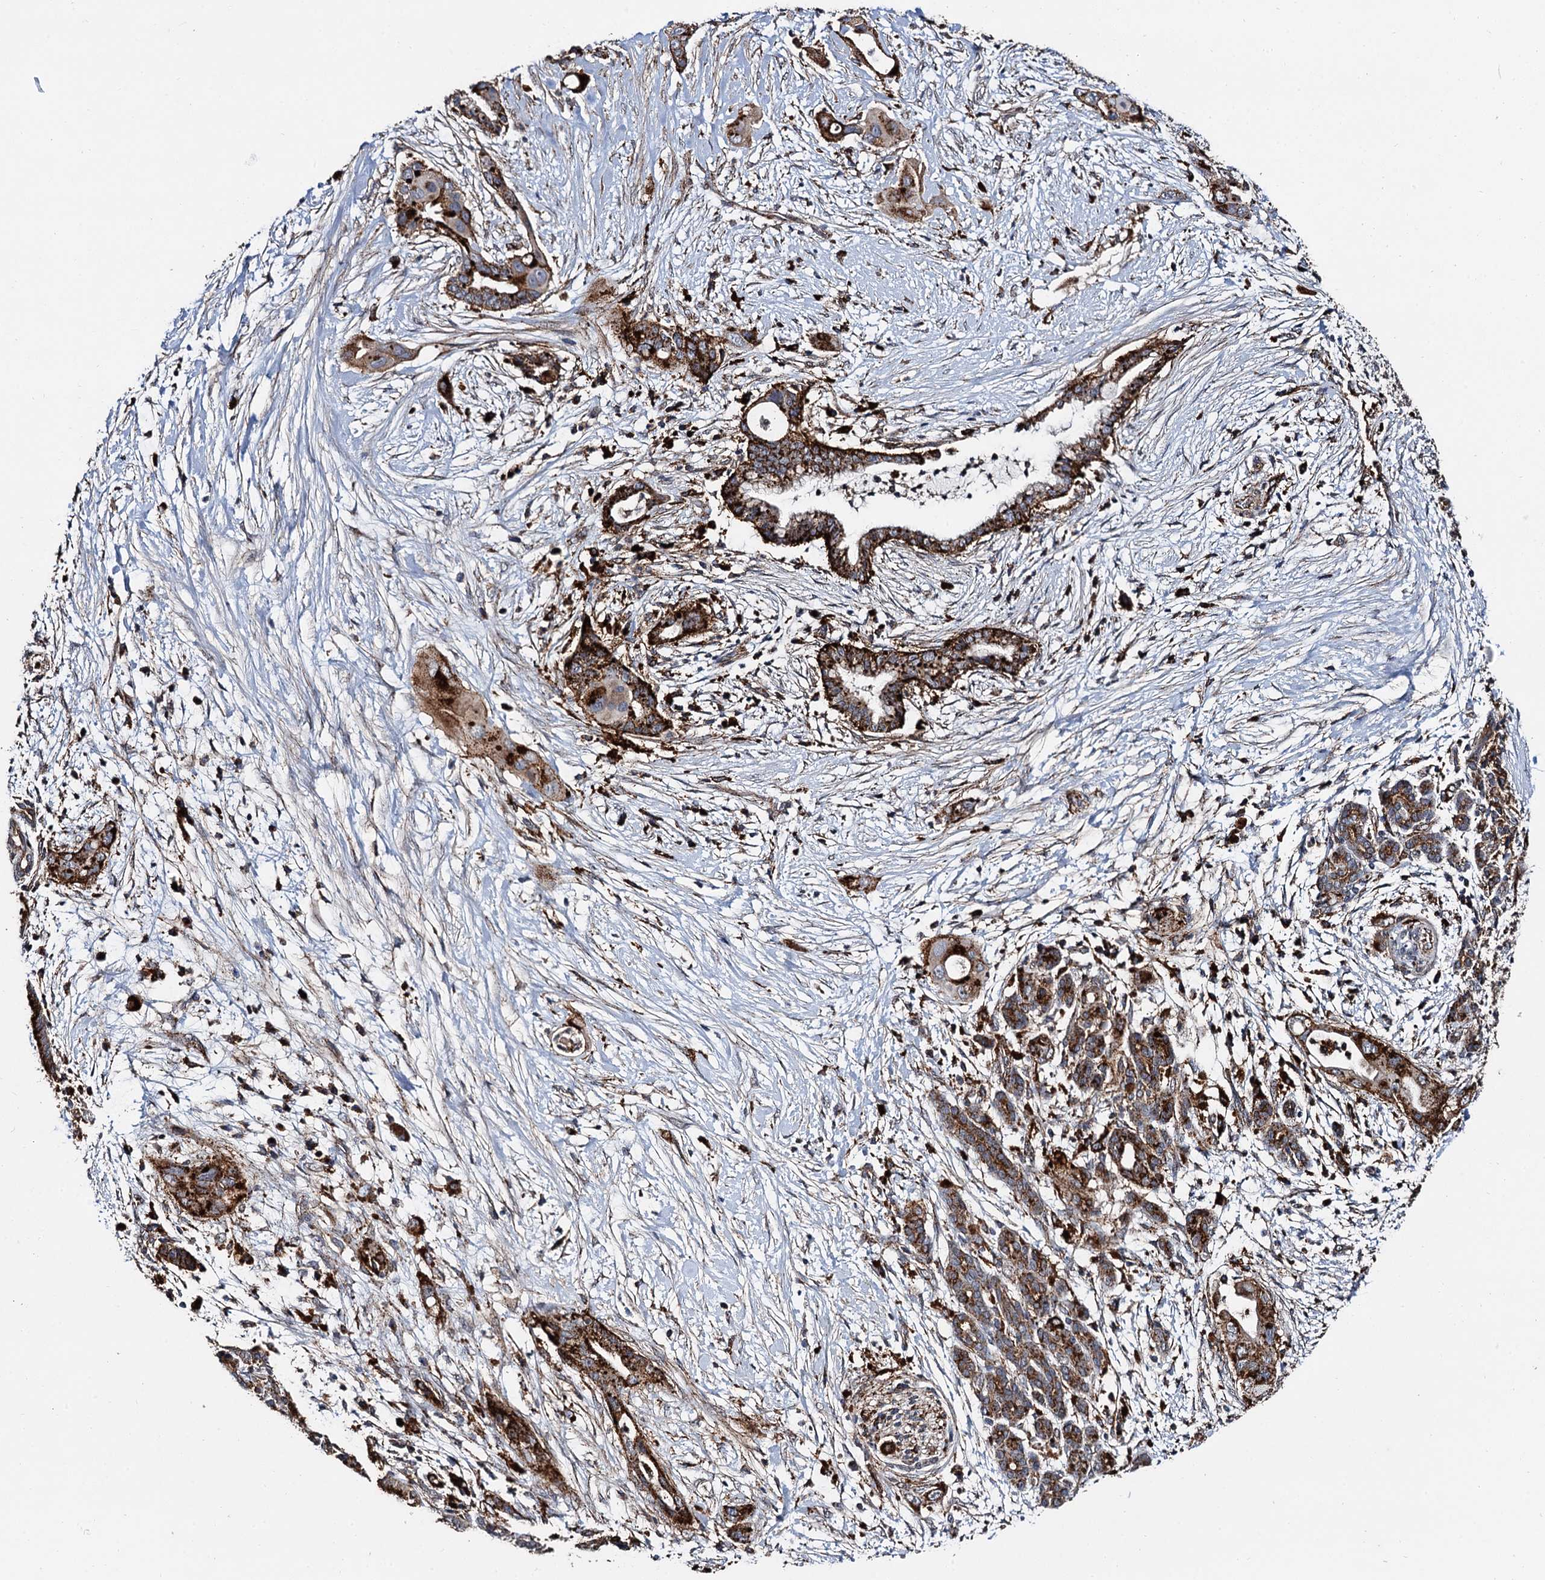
{"staining": {"intensity": "strong", "quantity": ">75%", "location": "cytoplasmic/membranous"}, "tissue": "pancreatic cancer", "cell_type": "Tumor cells", "image_type": "cancer", "snomed": [{"axis": "morphology", "description": "Adenocarcinoma, NOS"}, {"axis": "topography", "description": "Pancreas"}], "caption": "Tumor cells demonstrate high levels of strong cytoplasmic/membranous positivity in about >75% of cells in pancreatic cancer (adenocarcinoma). (DAB (3,3'-diaminobenzidine) = brown stain, brightfield microscopy at high magnification).", "gene": "GBA1", "patient": {"sex": "male", "age": 59}}